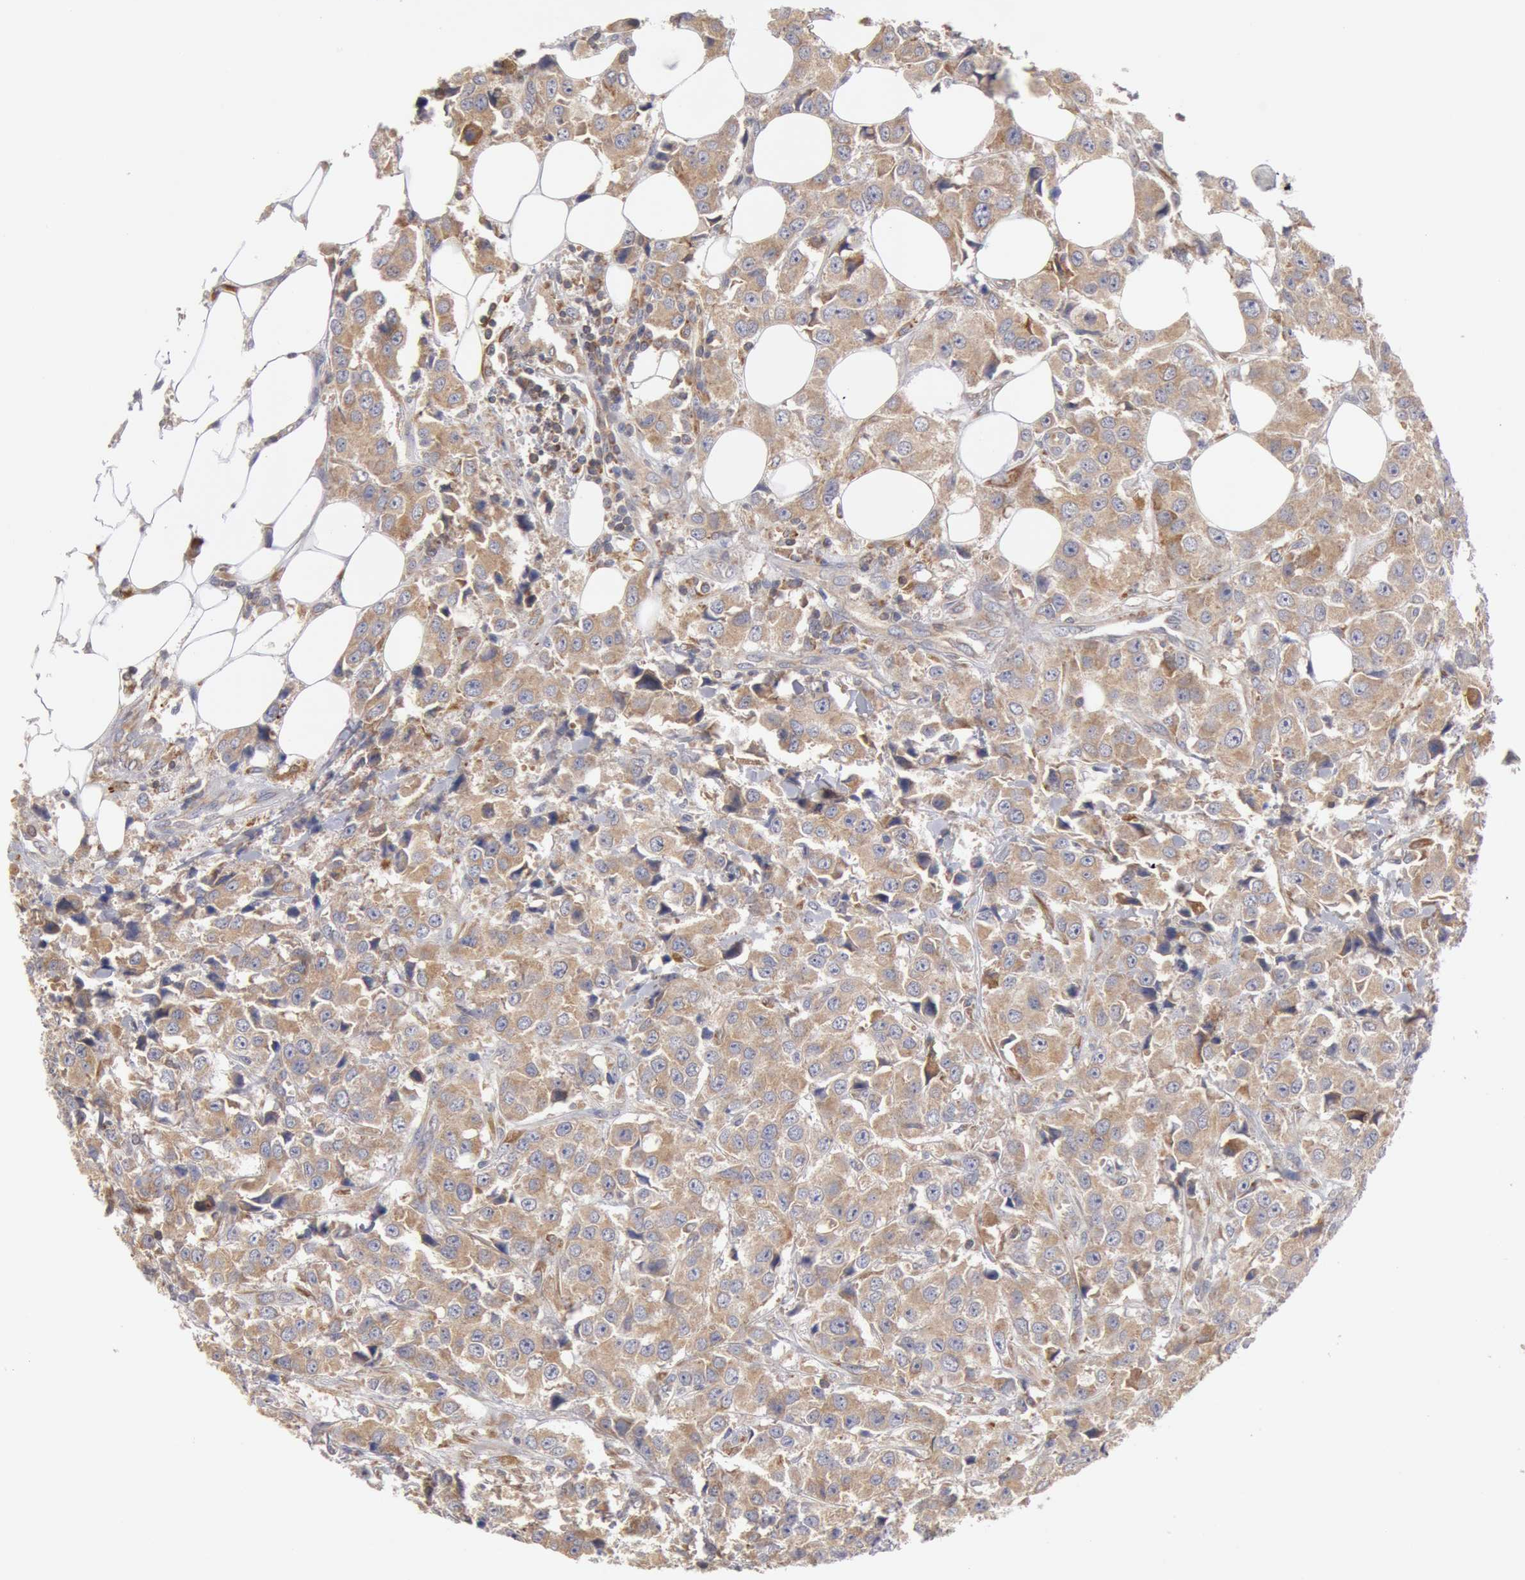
{"staining": {"intensity": "weak", "quantity": ">75%", "location": "cytoplasmic/membranous"}, "tissue": "breast cancer", "cell_type": "Tumor cells", "image_type": "cancer", "snomed": [{"axis": "morphology", "description": "Duct carcinoma"}, {"axis": "topography", "description": "Breast"}], "caption": "Immunohistochemical staining of human breast cancer displays low levels of weak cytoplasmic/membranous protein positivity in approximately >75% of tumor cells.", "gene": "OSBPL8", "patient": {"sex": "female", "age": 58}}